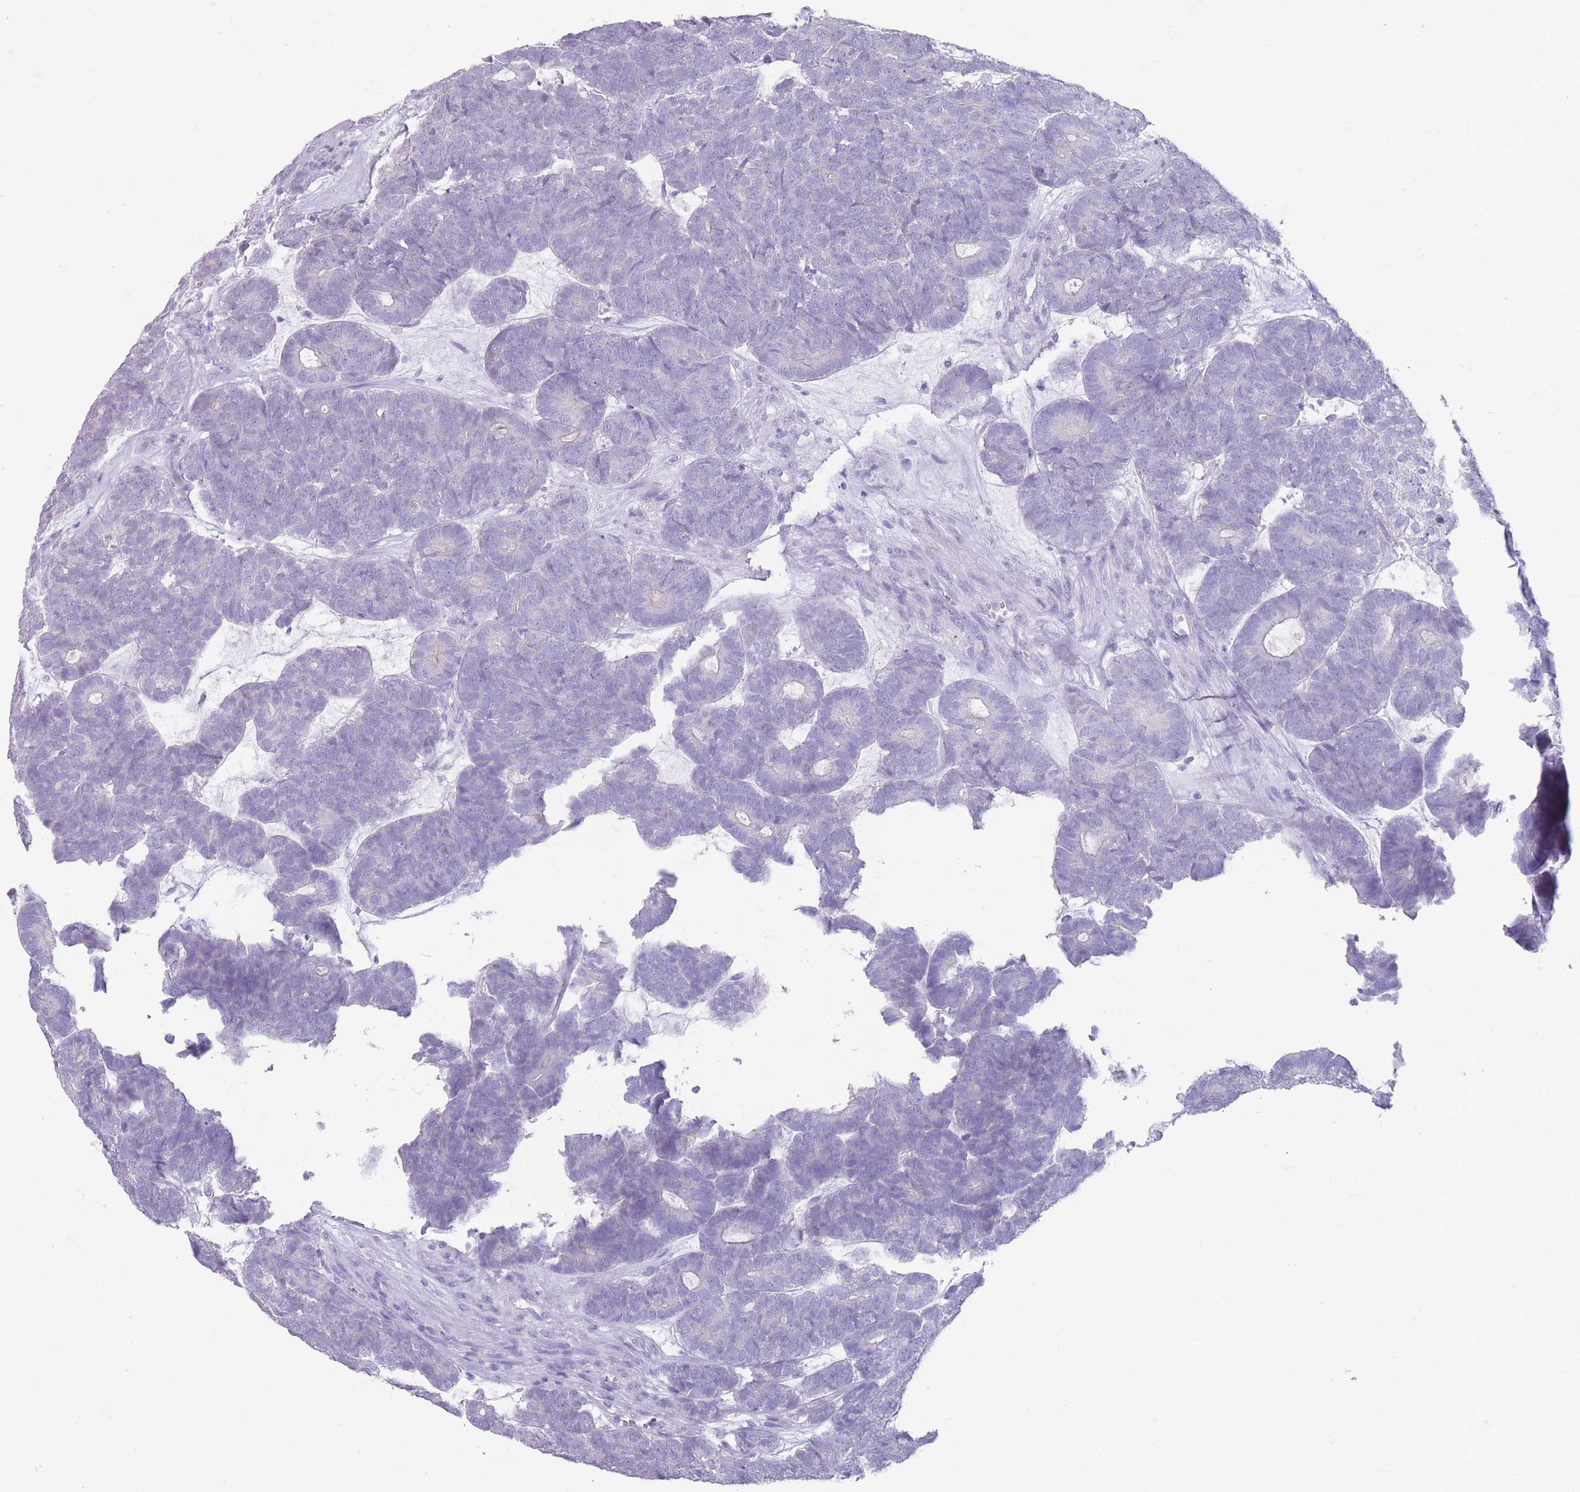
{"staining": {"intensity": "negative", "quantity": "none", "location": "none"}, "tissue": "head and neck cancer", "cell_type": "Tumor cells", "image_type": "cancer", "snomed": [{"axis": "morphology", "description": "Adenocarcinoma, NOS"}, {"axis": "topography", "description": "Head-Neck"}], "caption": "DAB (3,3'-diaminobenzidine) immunohistochemical staining of human head and neck cancer (adenocarcinoma) shows no significant staining in tumor cells.", "gene": "RHBG", "patient": {"sex": "female", "age": 81}}